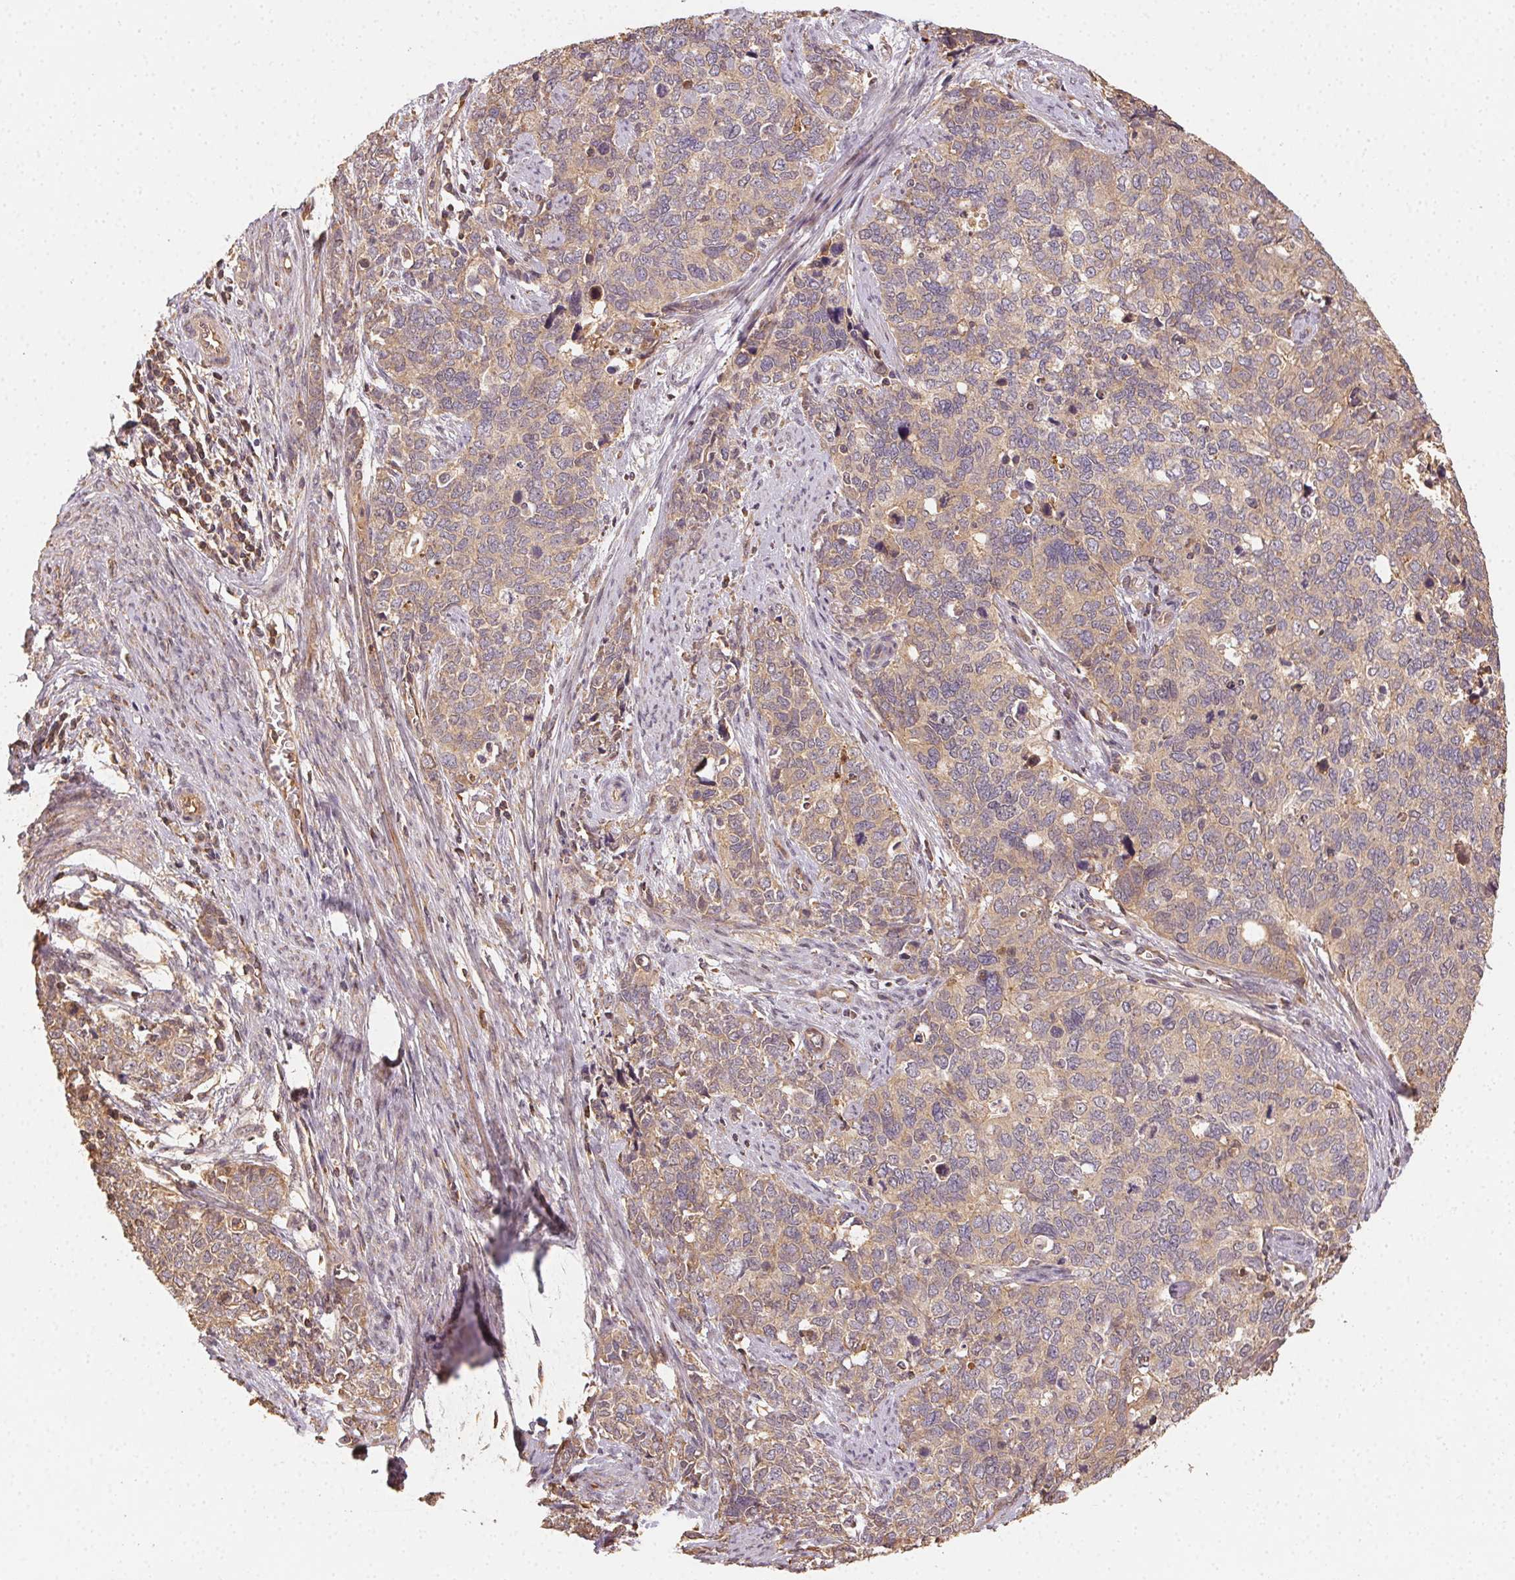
{"staining": {"intensity": "weak", "quantity": "25%-75%", "location": "cytoplasmic/membranous"}, "tissue": "cervical cancer", "cell_type": "Tumor cells", "image_type": "cancer", "snomed": [{"axis": "morphology", "description": "Squamous cell carcinoma, NOS"}, {"axis": "topography", "description": "Cervix"}], "caption": "This photomicrograph demonstrates IHC staining of human squamous cell carcinoma (cervical), with low weak cytoplasmic/membranous expression in approximately 25%-75% of tumor cells.", "gene": "RALA", "patient": {"sex": "female", "age": 63}}